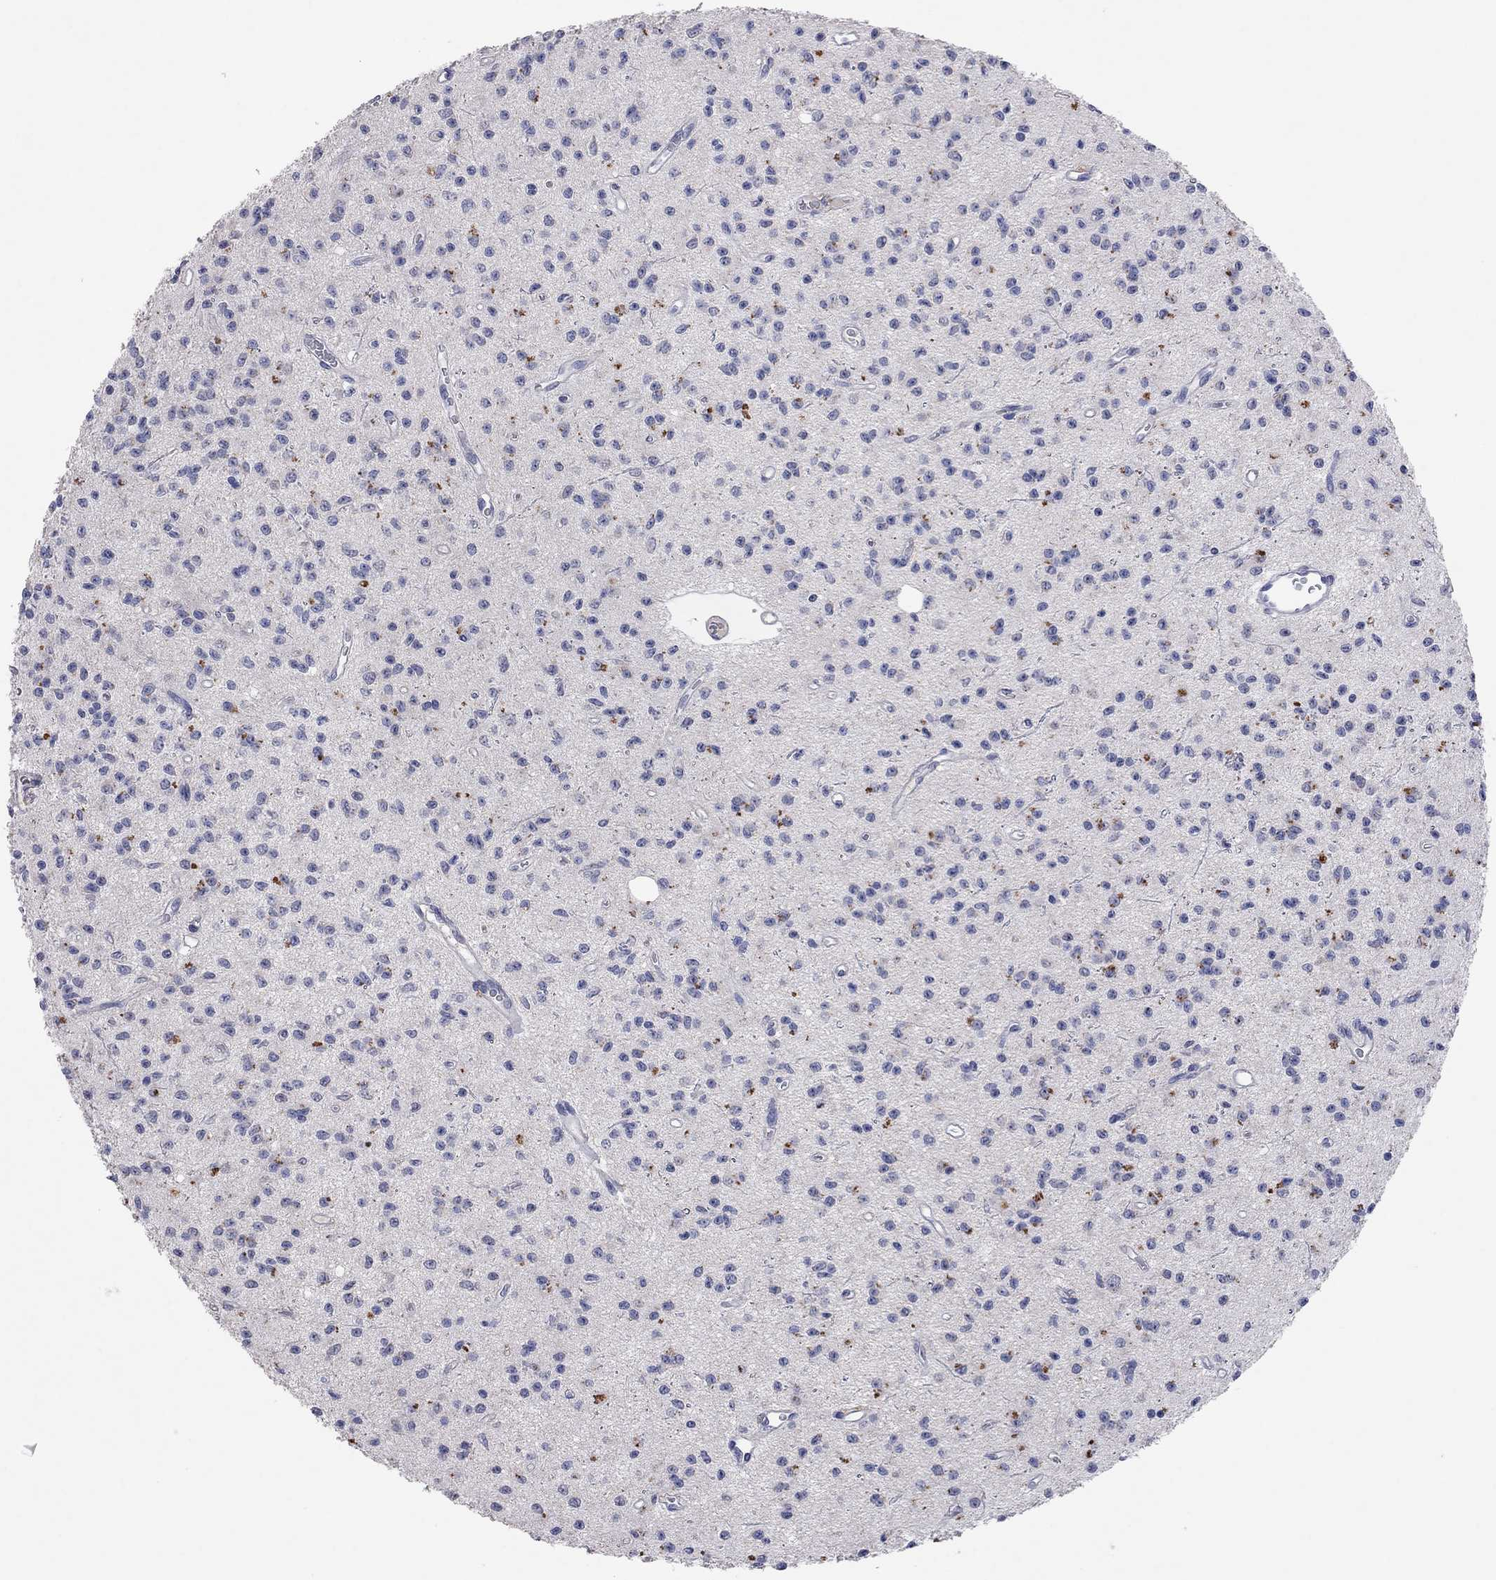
{"staining": {"intensity": "negative", "quantity": "none", "location": "none"}, "tissue": "glioma", "cell_type": "Tumor cells", "image_type": "cancer", "snomed": [{"axis": "morphology", "description": "Glioma, malignant, Low grade"}, {"axis": "topography", "description": "Brain"}], "caption": "Glioma was stained to show a protein in brown. There is no significant positivity in tumor cells.", "gene": "MMP13", "patient": {"sex": "female", "age": 45}}